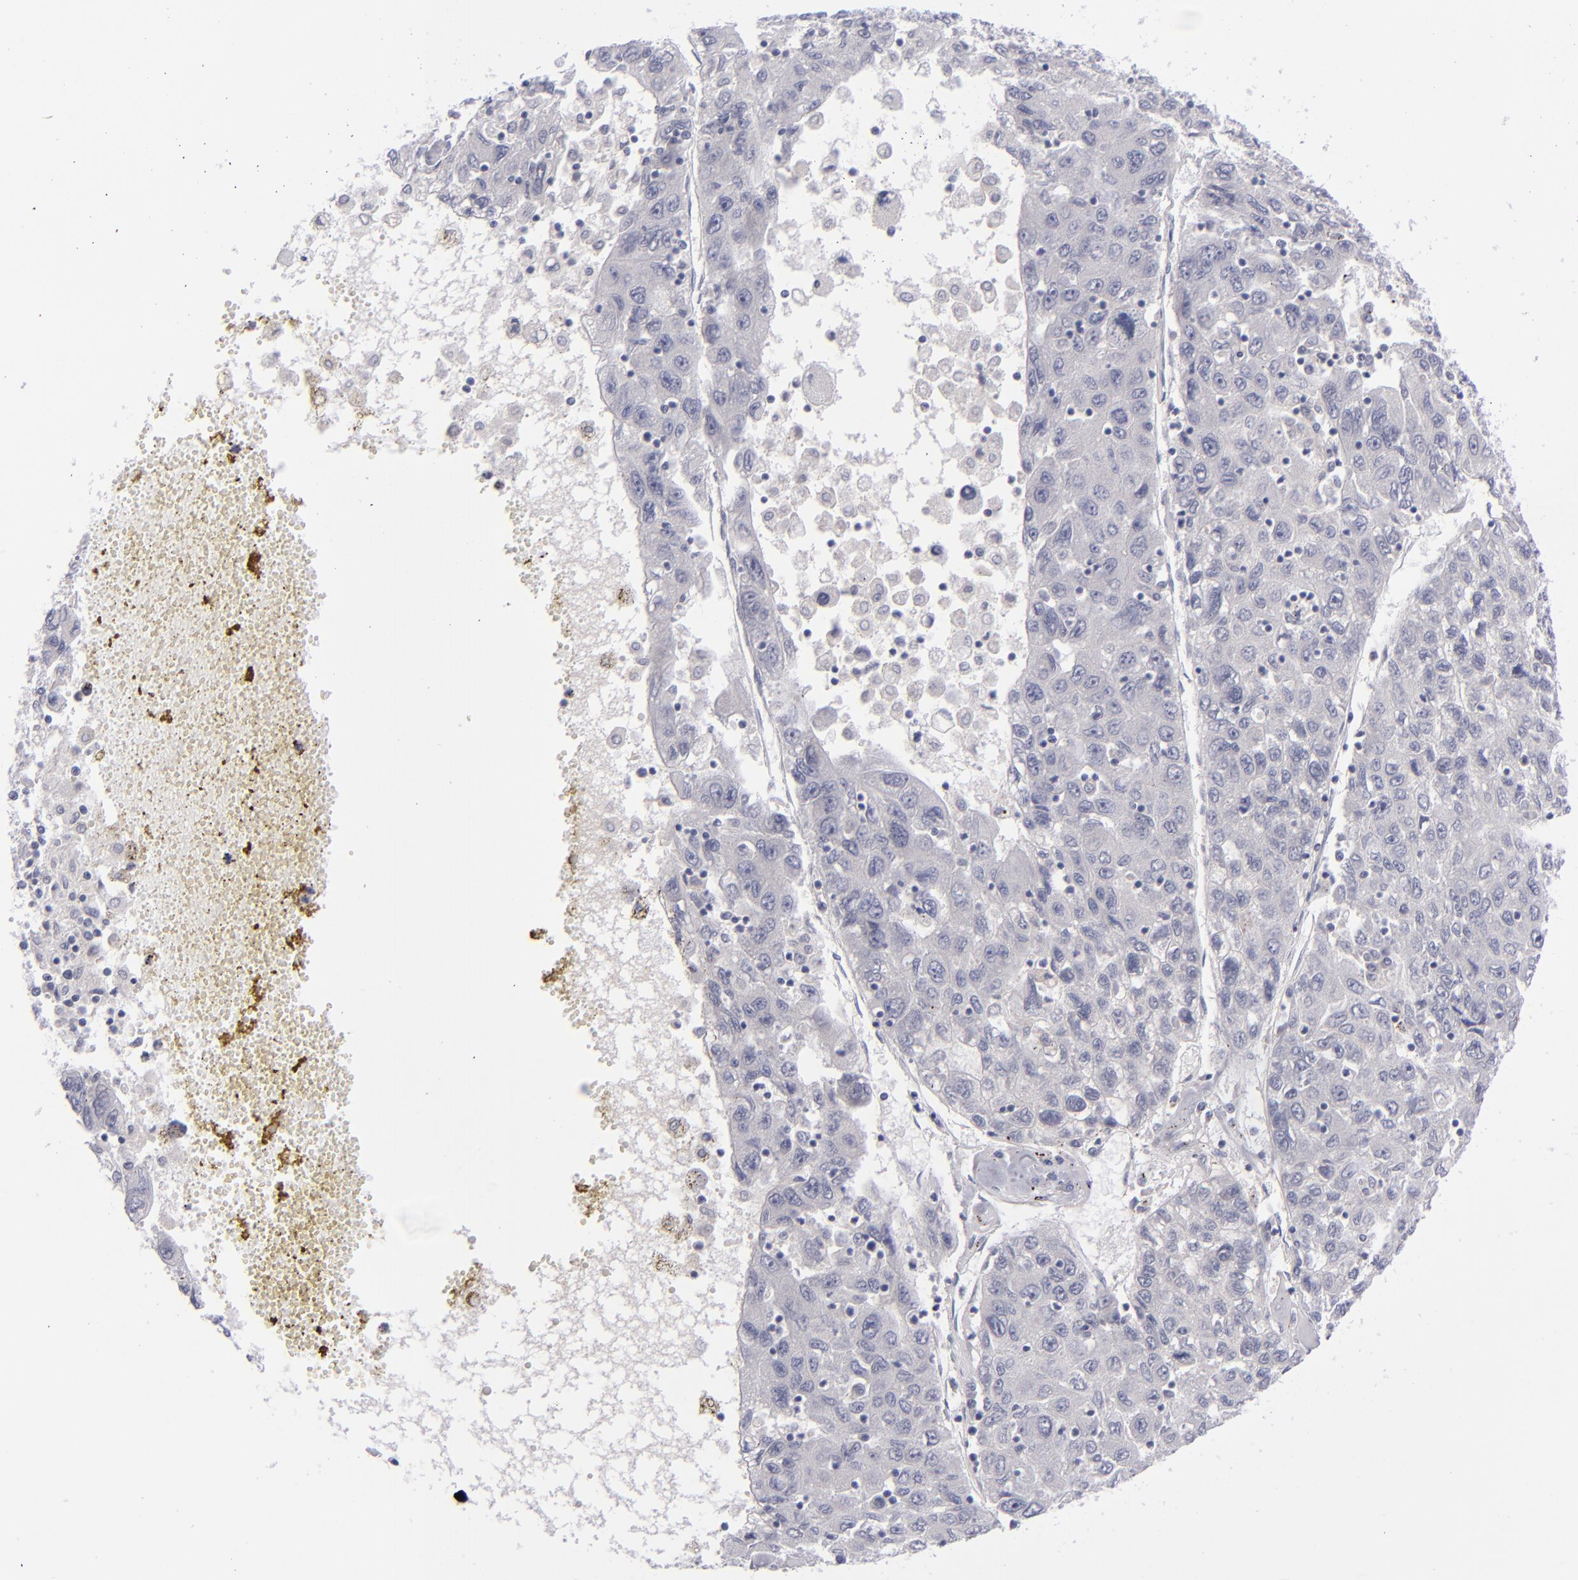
{"staining": {"intensity": "negative", "quantity": "none", "location": "none"}, "tissue": "liver cancer", "cell_type": "Tumor cells", "image_type": "cancer", "snomed": [{"axis": "morphology", "description": "Carcinoma, Hepatocellular, NOS"}, {"axis": "topography", "description": "Liver"}], "caption": "An immunohistochemistry (IHC) image of liver hepatocellular carcinoma is shown. There is no staining in tumor cells of liver hepatocellular carcinoma.", "gene": "ITGB4", "patient": {"sex": "male", "age": 49}}